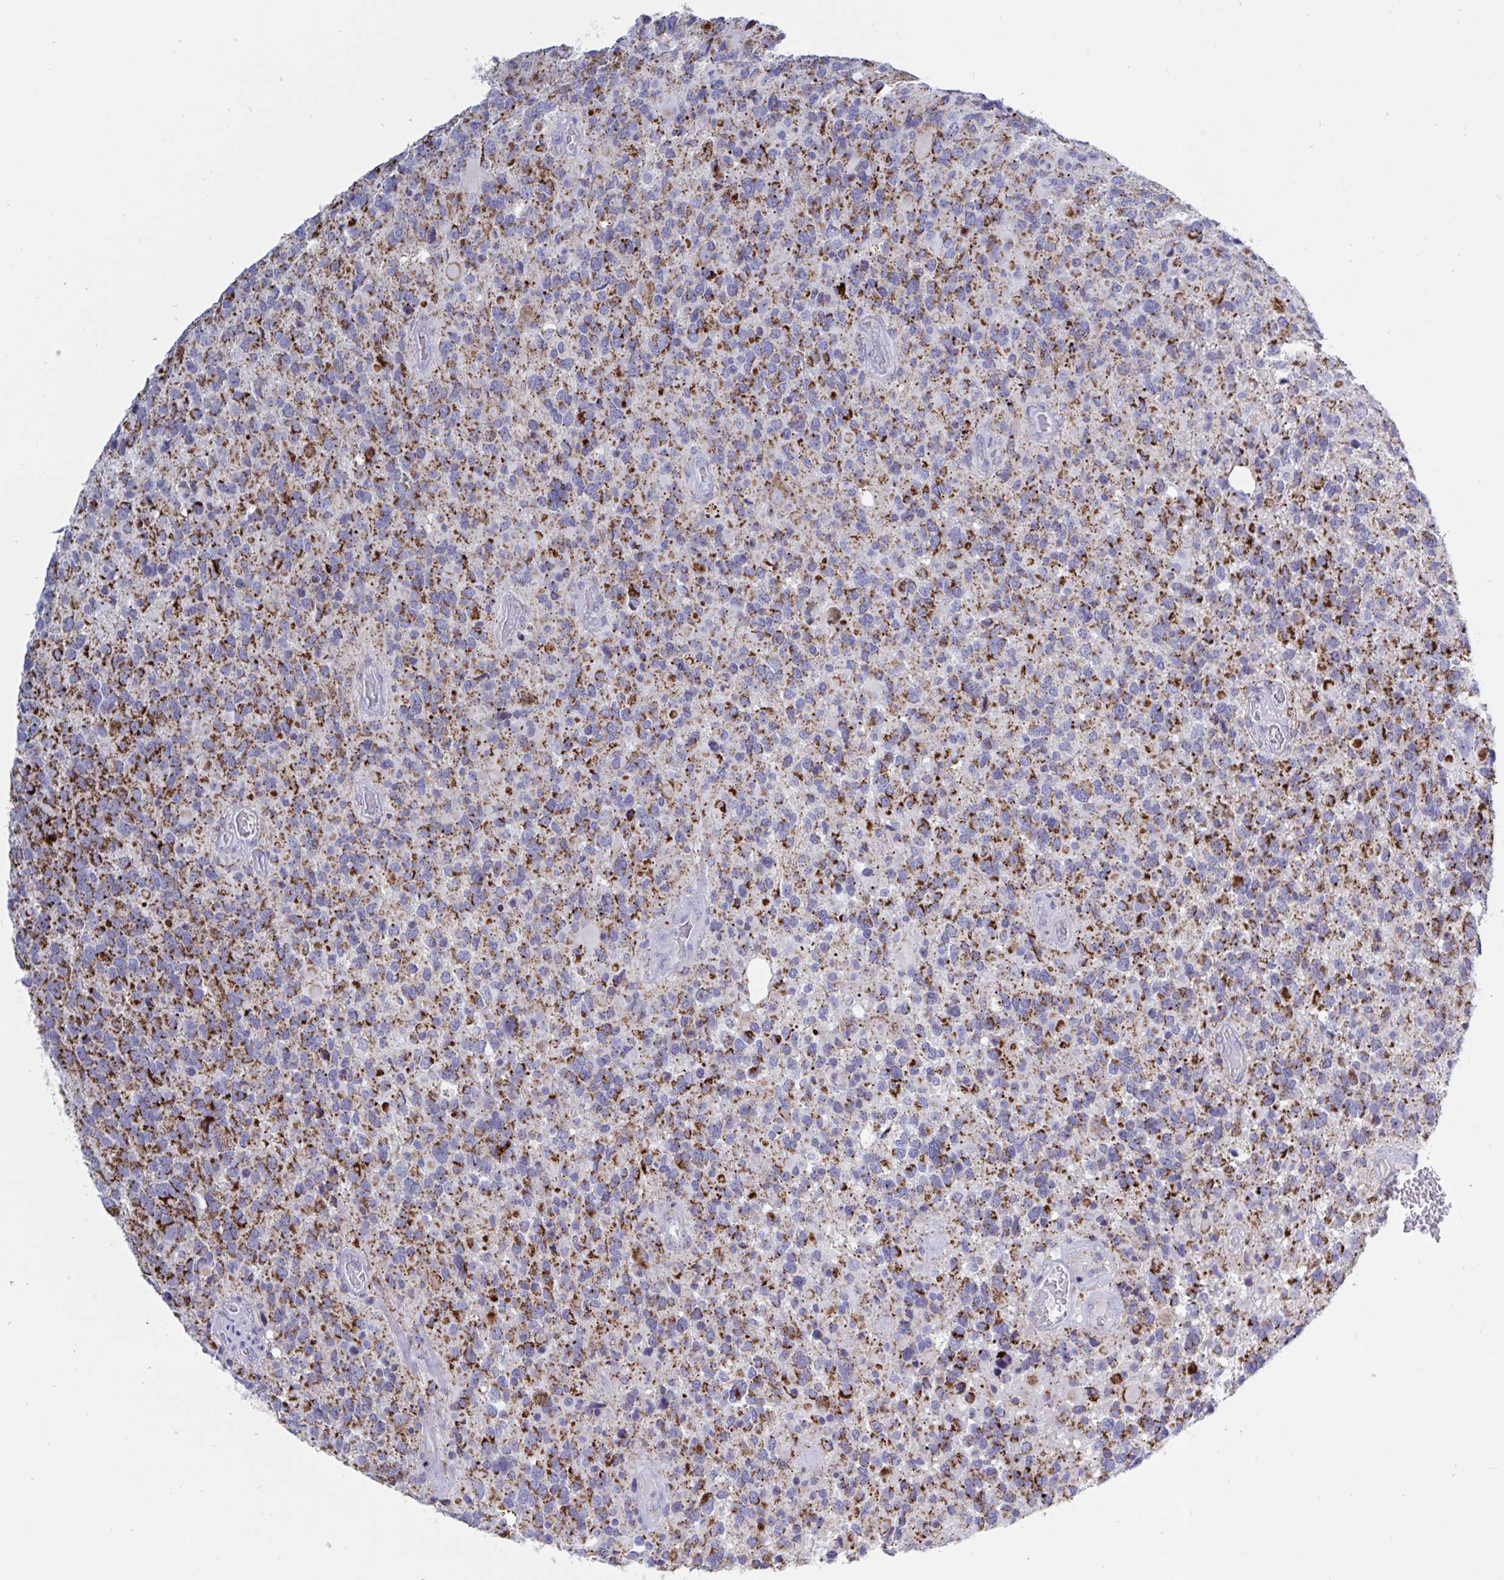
{"staining": {"intensity": "strong", "quantity": "25%-75%", "location": "cytoplasmic/membranous"}, "tissue": "glioma", "cell_type": "Tumor cells", "image_type": "cancer", "snomed": [{"axis": "morphology", "description": "Glioma, malignant, High grade"}, {"axis": "topography", "description": "Brain"}], "caption": "This is a photomicrograph of immunohistochemistry (IHC) staining of glioma, which shows strong positivity in the cytoplasmic/membranous of tumor cells.", "gene": "HSPE1", "patient": {"sex": "female", "age": 40}}